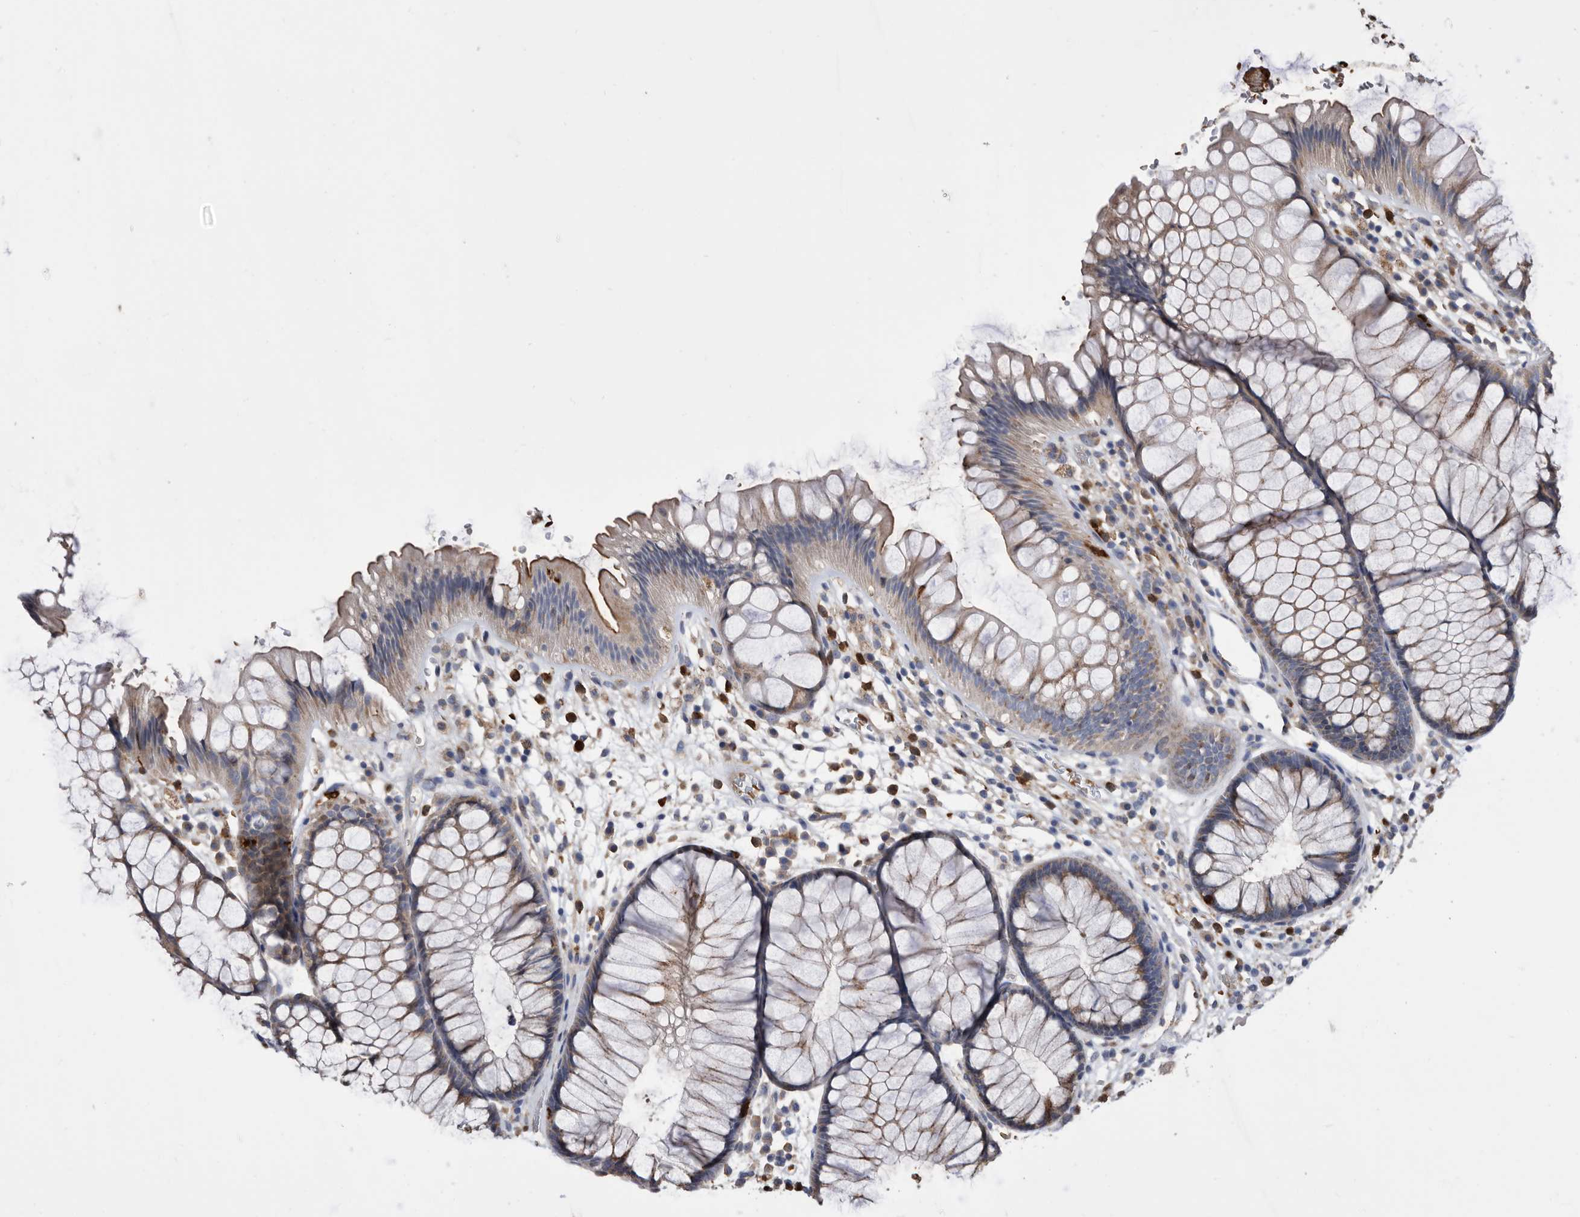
{"staining": {"intensity": "moderate", "quantity": "25%-75%", "location": "cytoplasmic/membranous"}, "tissue": "rectum", "cell_type": "Glandular cells", "image_type": "normal", "snomed": [{"axis": "morphology", "description": "Normal tissue, NOS"}, {"axis": "topography", "description": "Rectum"}], "caption": "Approximately 25%-75% of glandular cells in normal rectum exhibit moderate cytoplasmic/membranous protein positivity as visualized by brown immunohistochemical staining.", "gene": "CRISPLD2", "patient": {"sex": "male", "age": 51}}